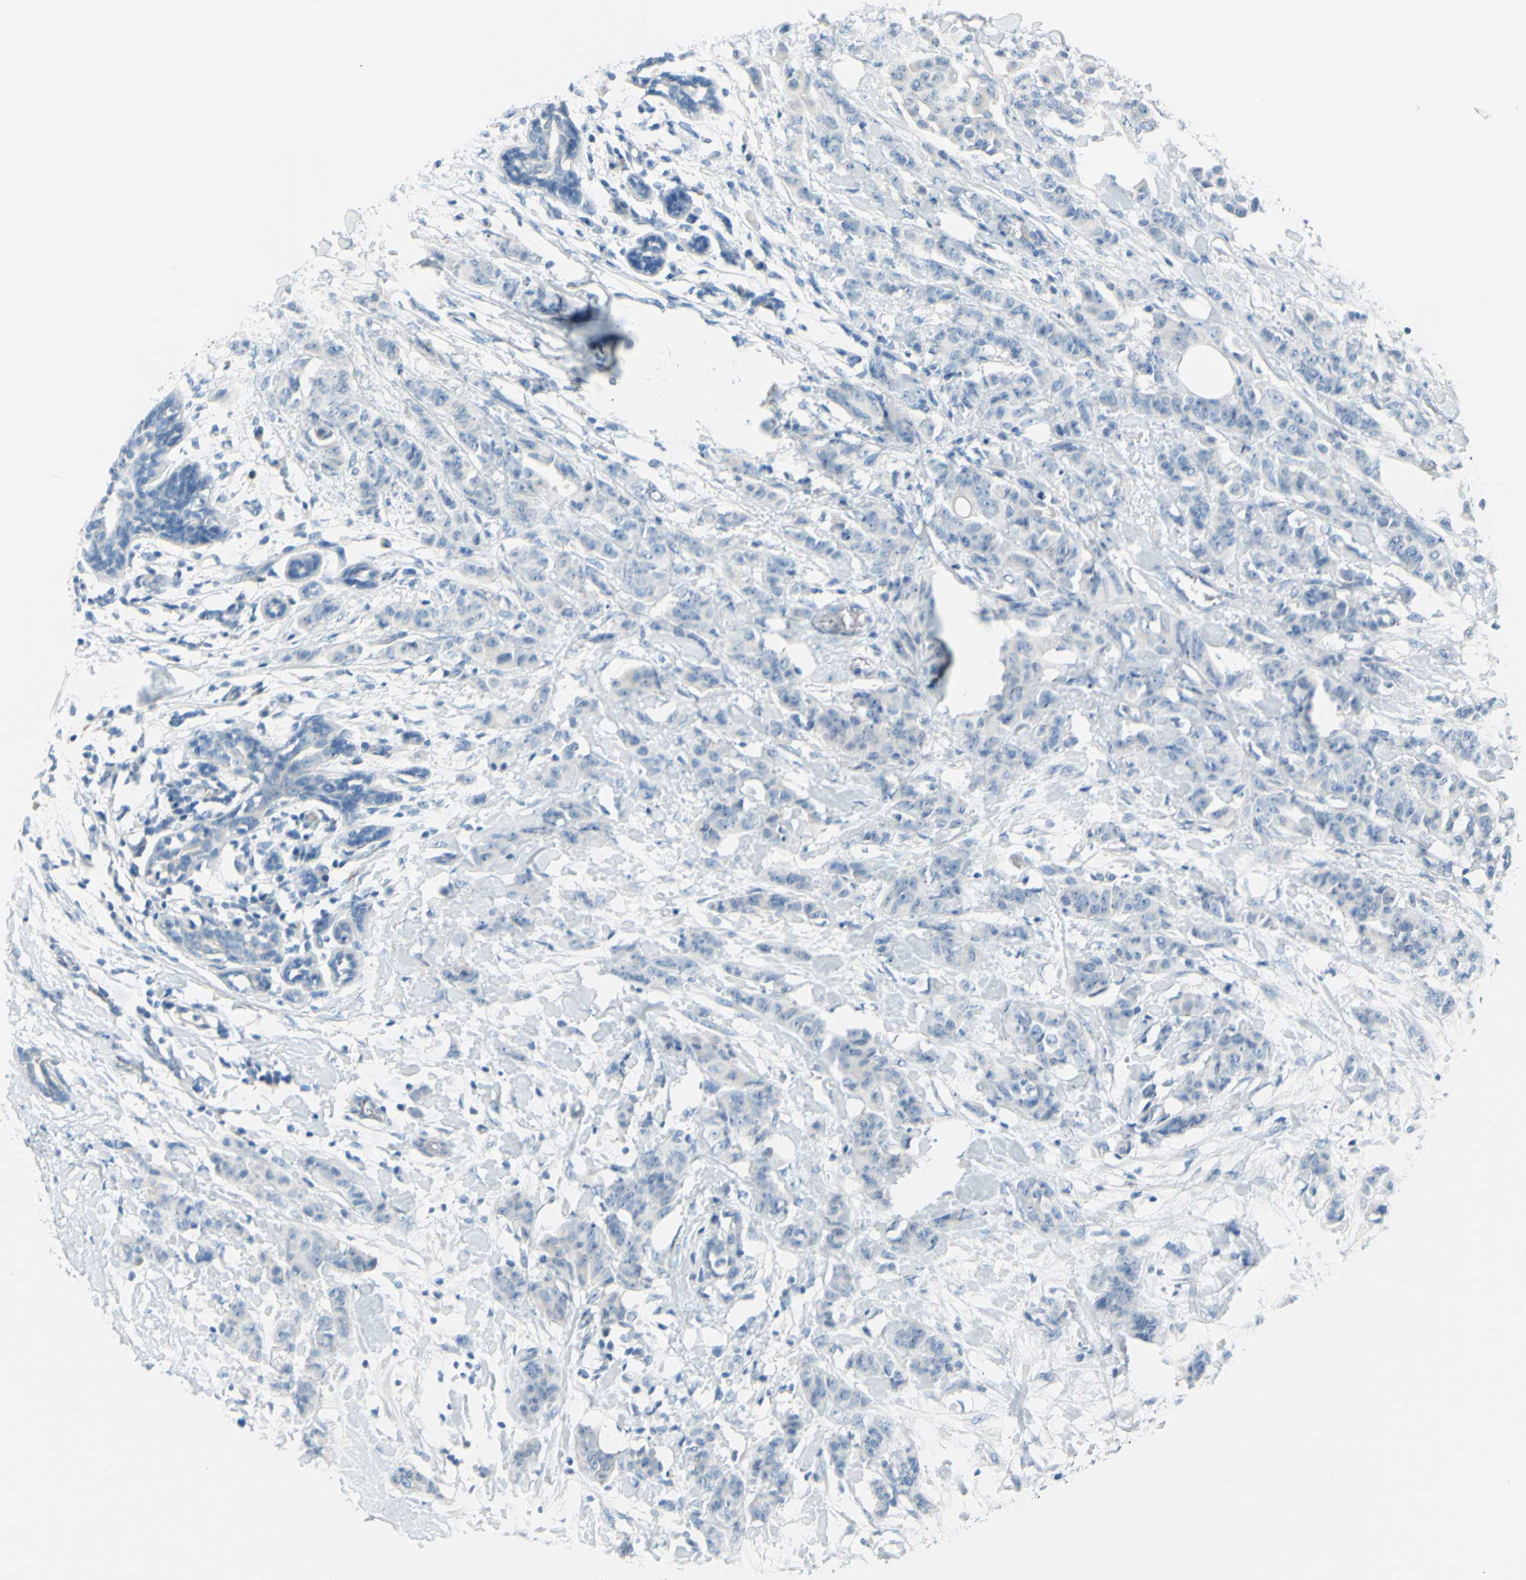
{"staining": {"intensity": "negative", "quantity": "none", "location": "none"}, "tissue": "breast cancer", "cell_type": "Tumor cells", "image_type": "cancer", "snomed": [{"axis": "morphology", "description": "Normal tissue, NOS"}, {"axis": "morphology", "description": "Duct carcinoma"}, {"axis": "topography", "description": "Breast"}], "caption": "Tumor cells show no significant expression in breast cancer.", "gene": "DCT", "patient": {"sex": "female", "age": 40}}